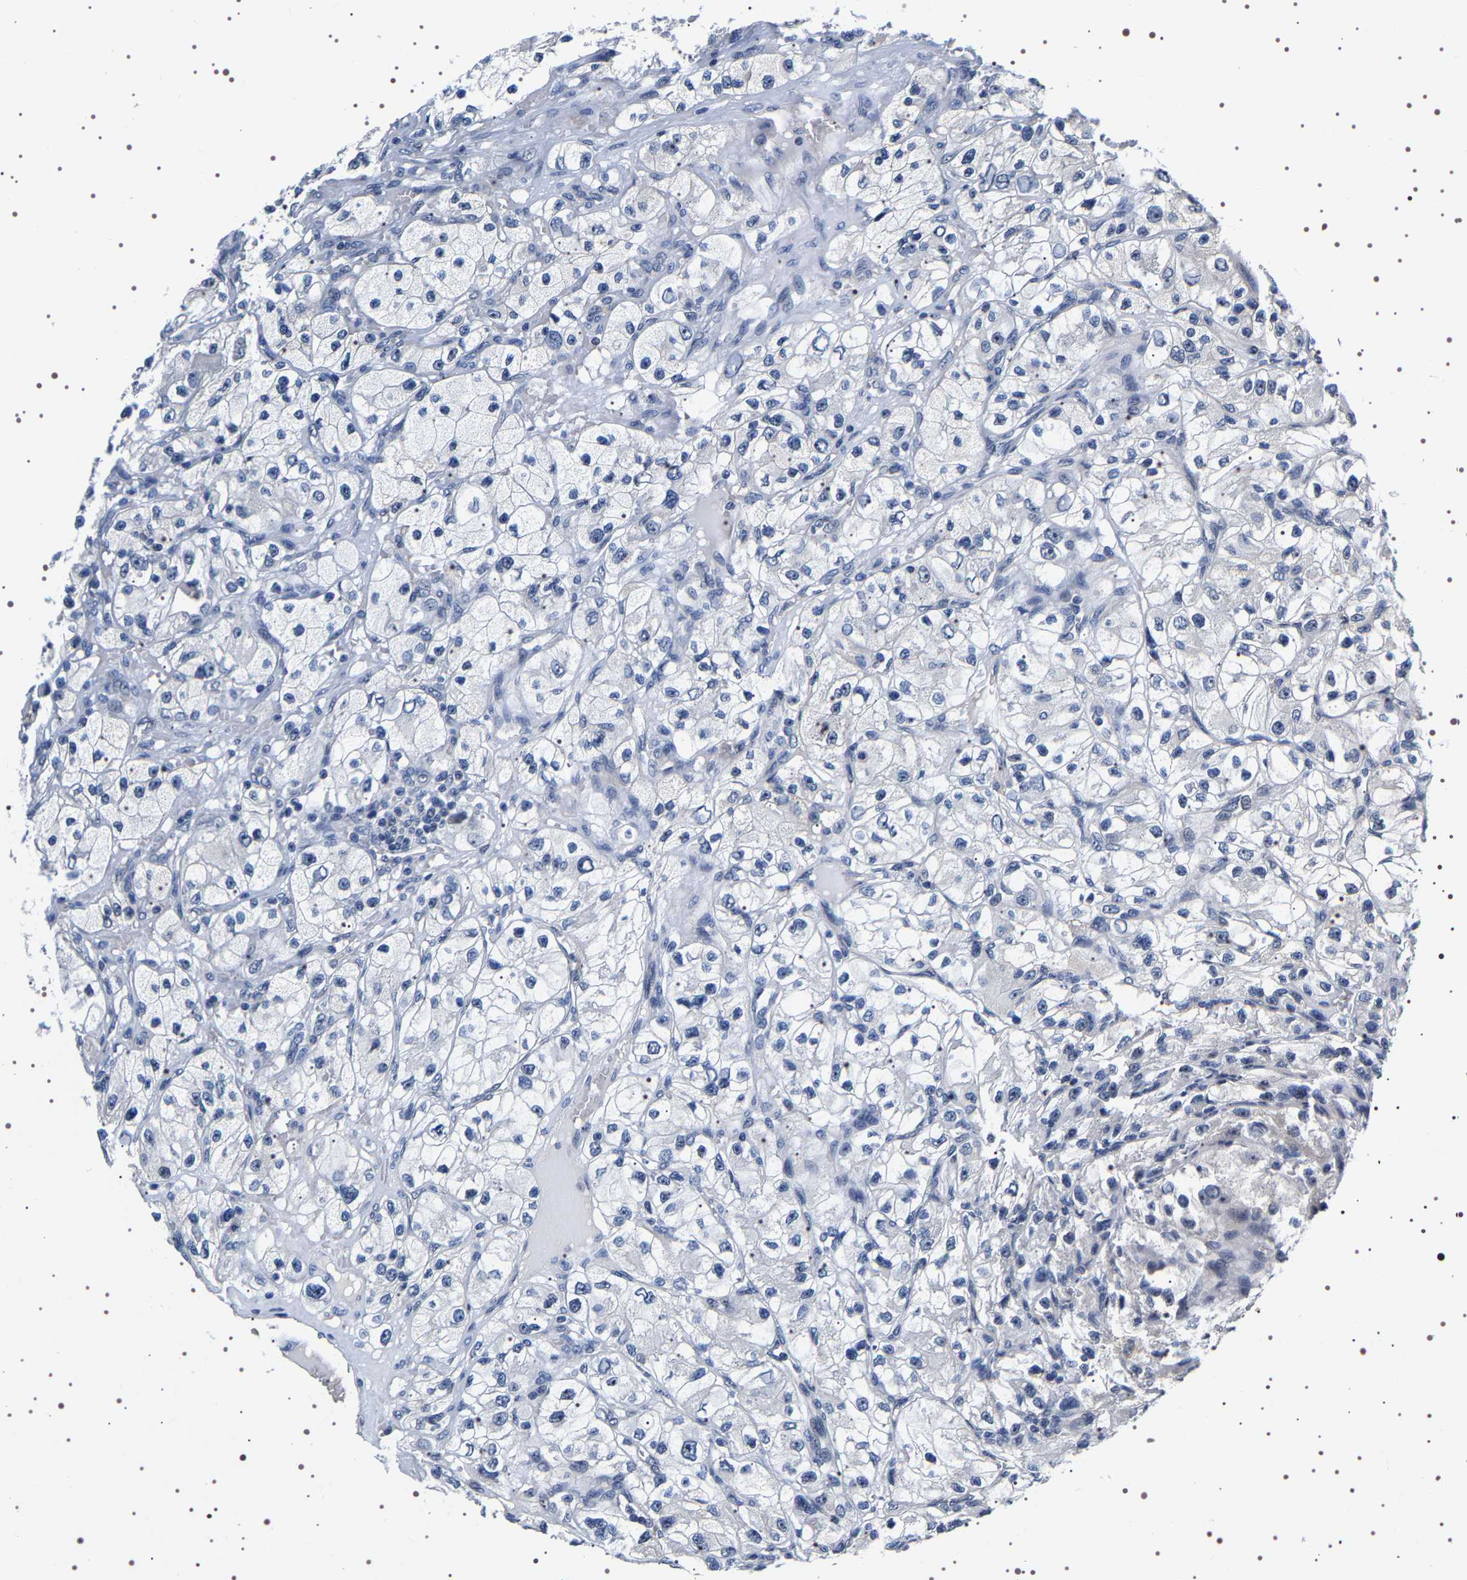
{"staining": {"intensity": "negative", "quantity": "none", "location": "none"}, "tissue": "renal cancer", "cell_type": "Tumor cells", "image_type": "cancer", "snomed": [{"axis": "morphology", "description": "Adenocarcinoma, NOS"}, {"axis": "topography", "description": "Kidney"}], "caption": "IHC histopathology image of adenocarcinoma (renal) stained for a protein (brown), which shows no expression in tumor cells. Brightfield microscopy of IHC stained with DAB (3,3'-diaminobenzidine) (brown) and hematoxylin (blue), captured at high magnification.", "gene": "GNL3", "patient": {"sex": "female", "age": 57}}